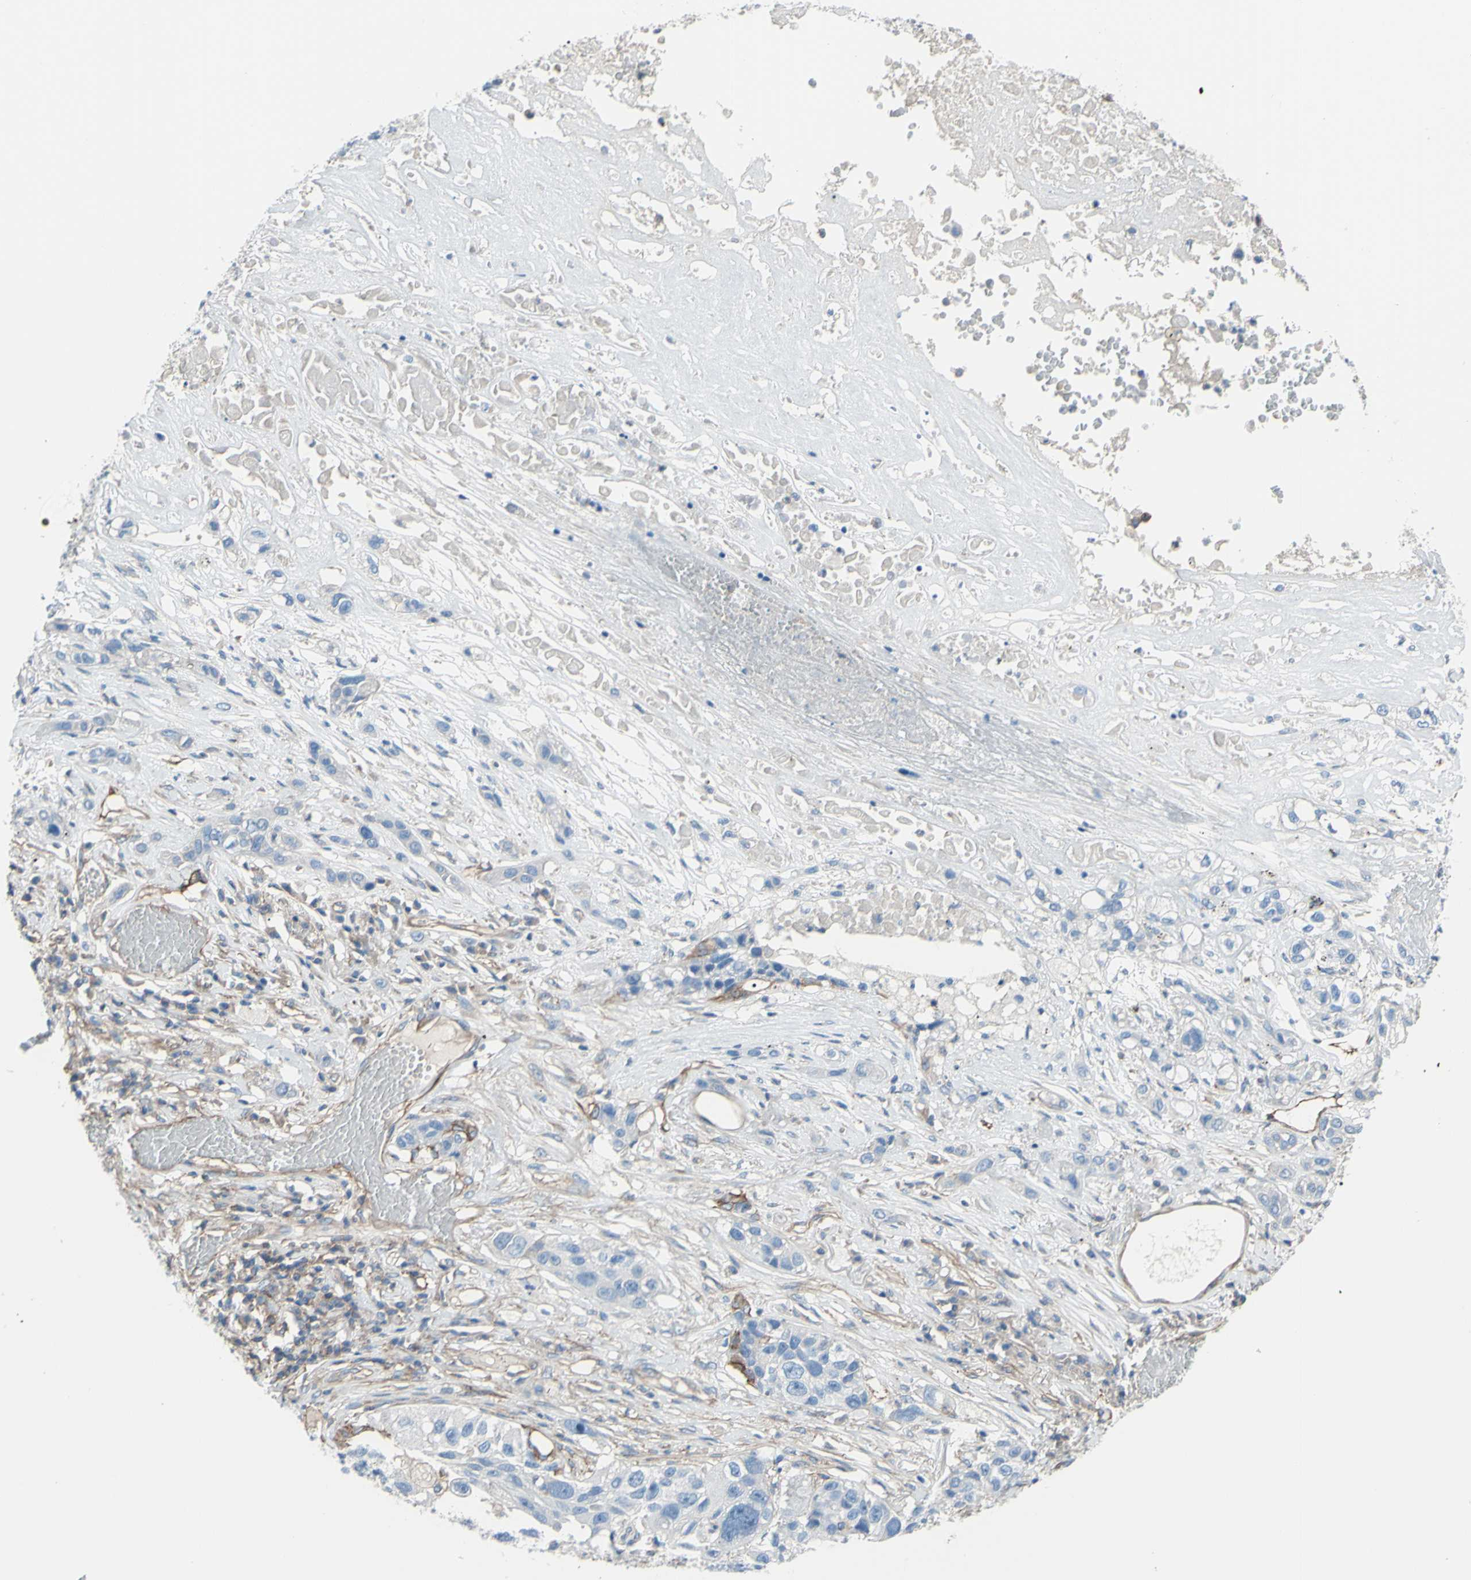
{"staining": {"intensity": "negative", "quantity": "none", "location": "none"}, "tissue": "lung cancer", "cell_type": "Tumor cells", "image_type": "cancer", "snomed": [{"axis": "morphology", "description": "Squamous cell carcinoma, NOS"}, {"axis": "topography", "description": "Lung"}], "caption": "Immunohistochemical staining of lung cancer (squamous cell carcinoma) displays no significant staining in tumor cells. Brightfield microscopy of immunohistochemistry (IHC) stained with DAB (brown) and hematoxylin (blue), captured at high magnification.", "gene": "ADD1", "patient": {"sex": "male", "age": 71}}